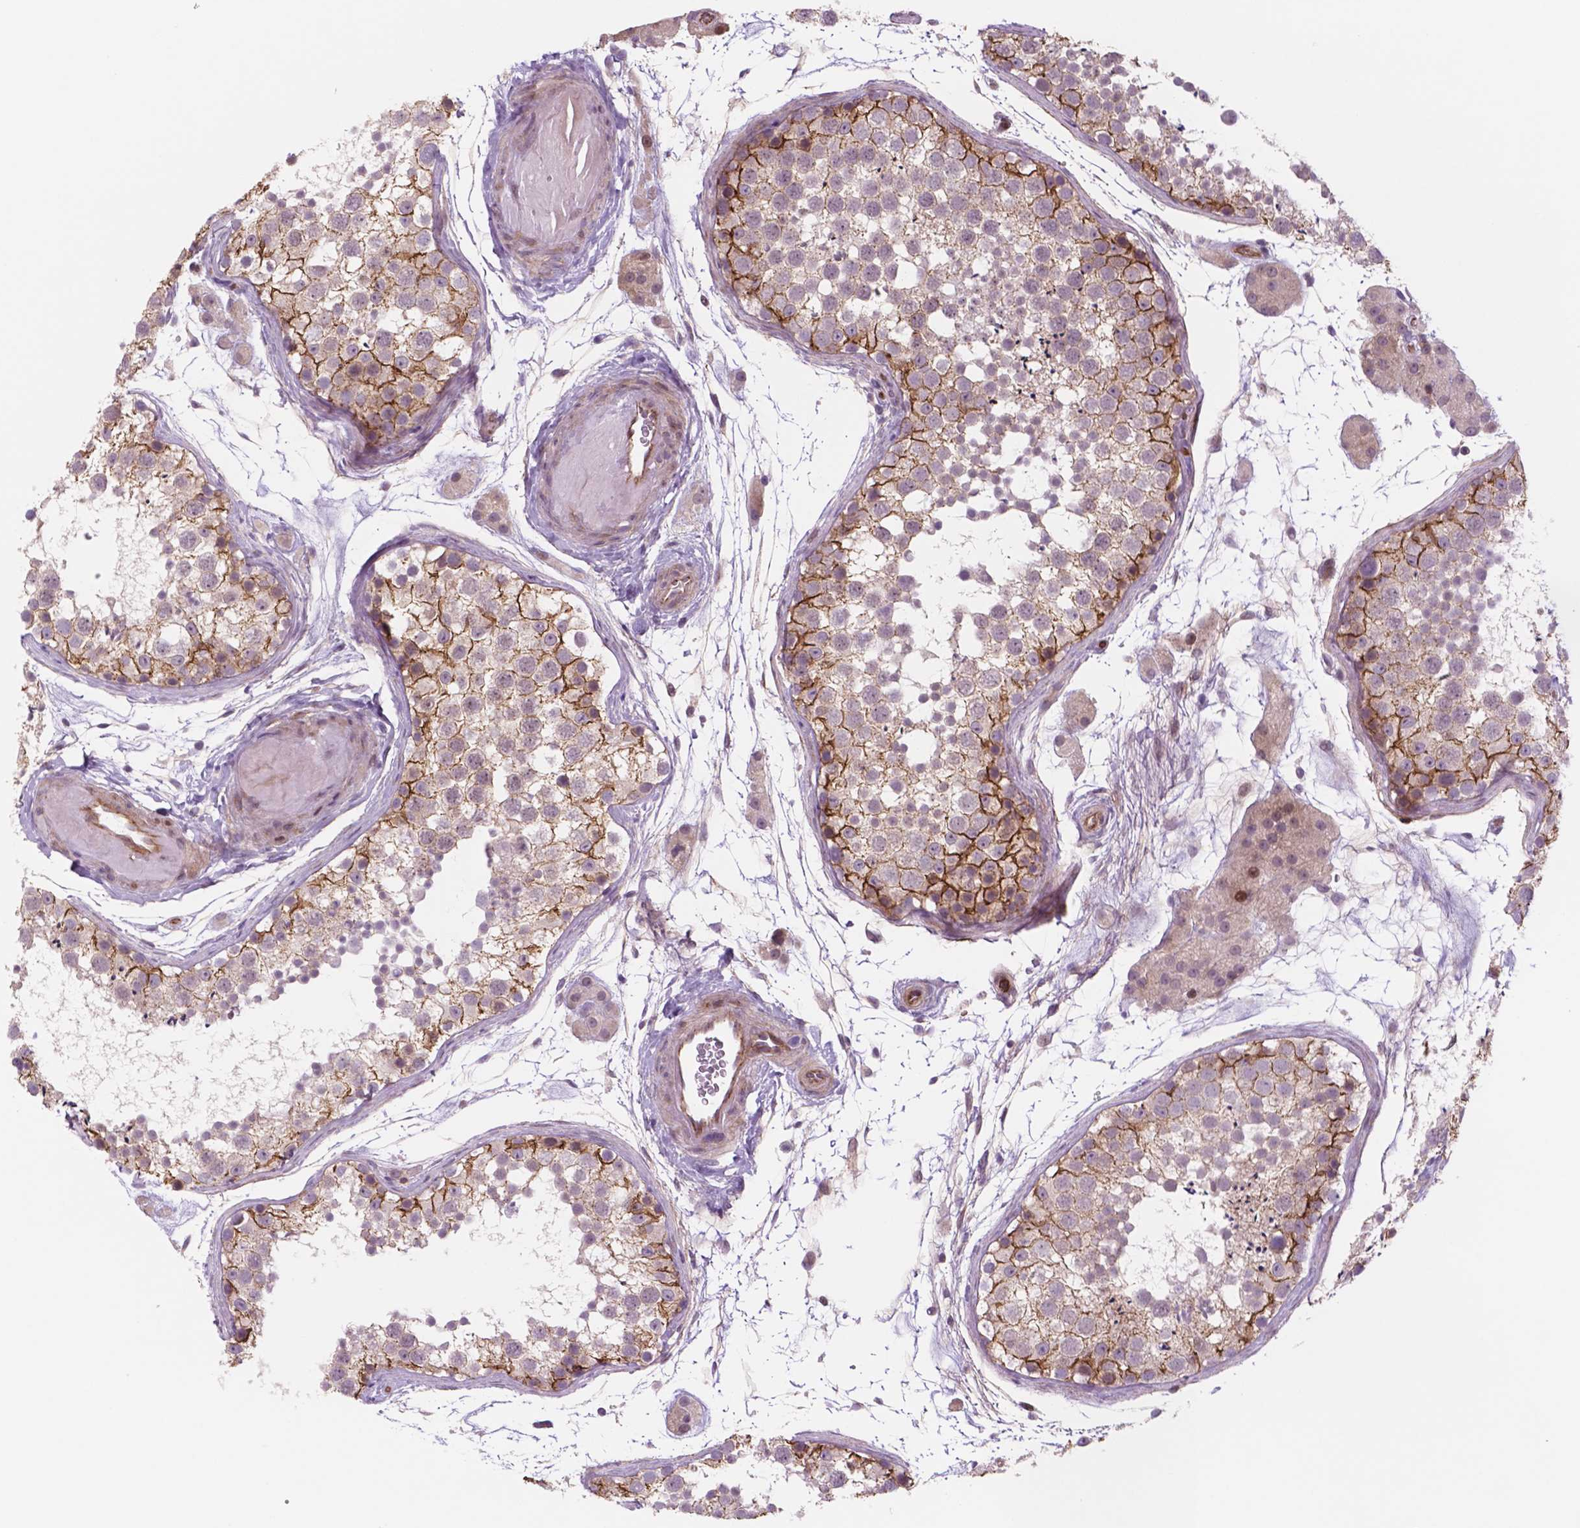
{"staining": {"intensity": "strong", "quantity": "<25%", "location": "cytoplasmic/membranous"}, "tissue": "testis", "cell_type": "Cells in seminiferous ducts", "image_type": "normal", "snomed": [{"axis": "morphology", "description": "Normal tissue, NOS"}, {"axis": "topography", "description": "Testis"}], "caption": "An immunohistochemistry (IHC) histopathology image of benign tissue is shown. Protein staining in brown labels strong cytoplasmic/membranous positivity in testis within cells in seminiferous ducts.", "gene": "RND3", "patient": {"sex": "male", "age": 41}}